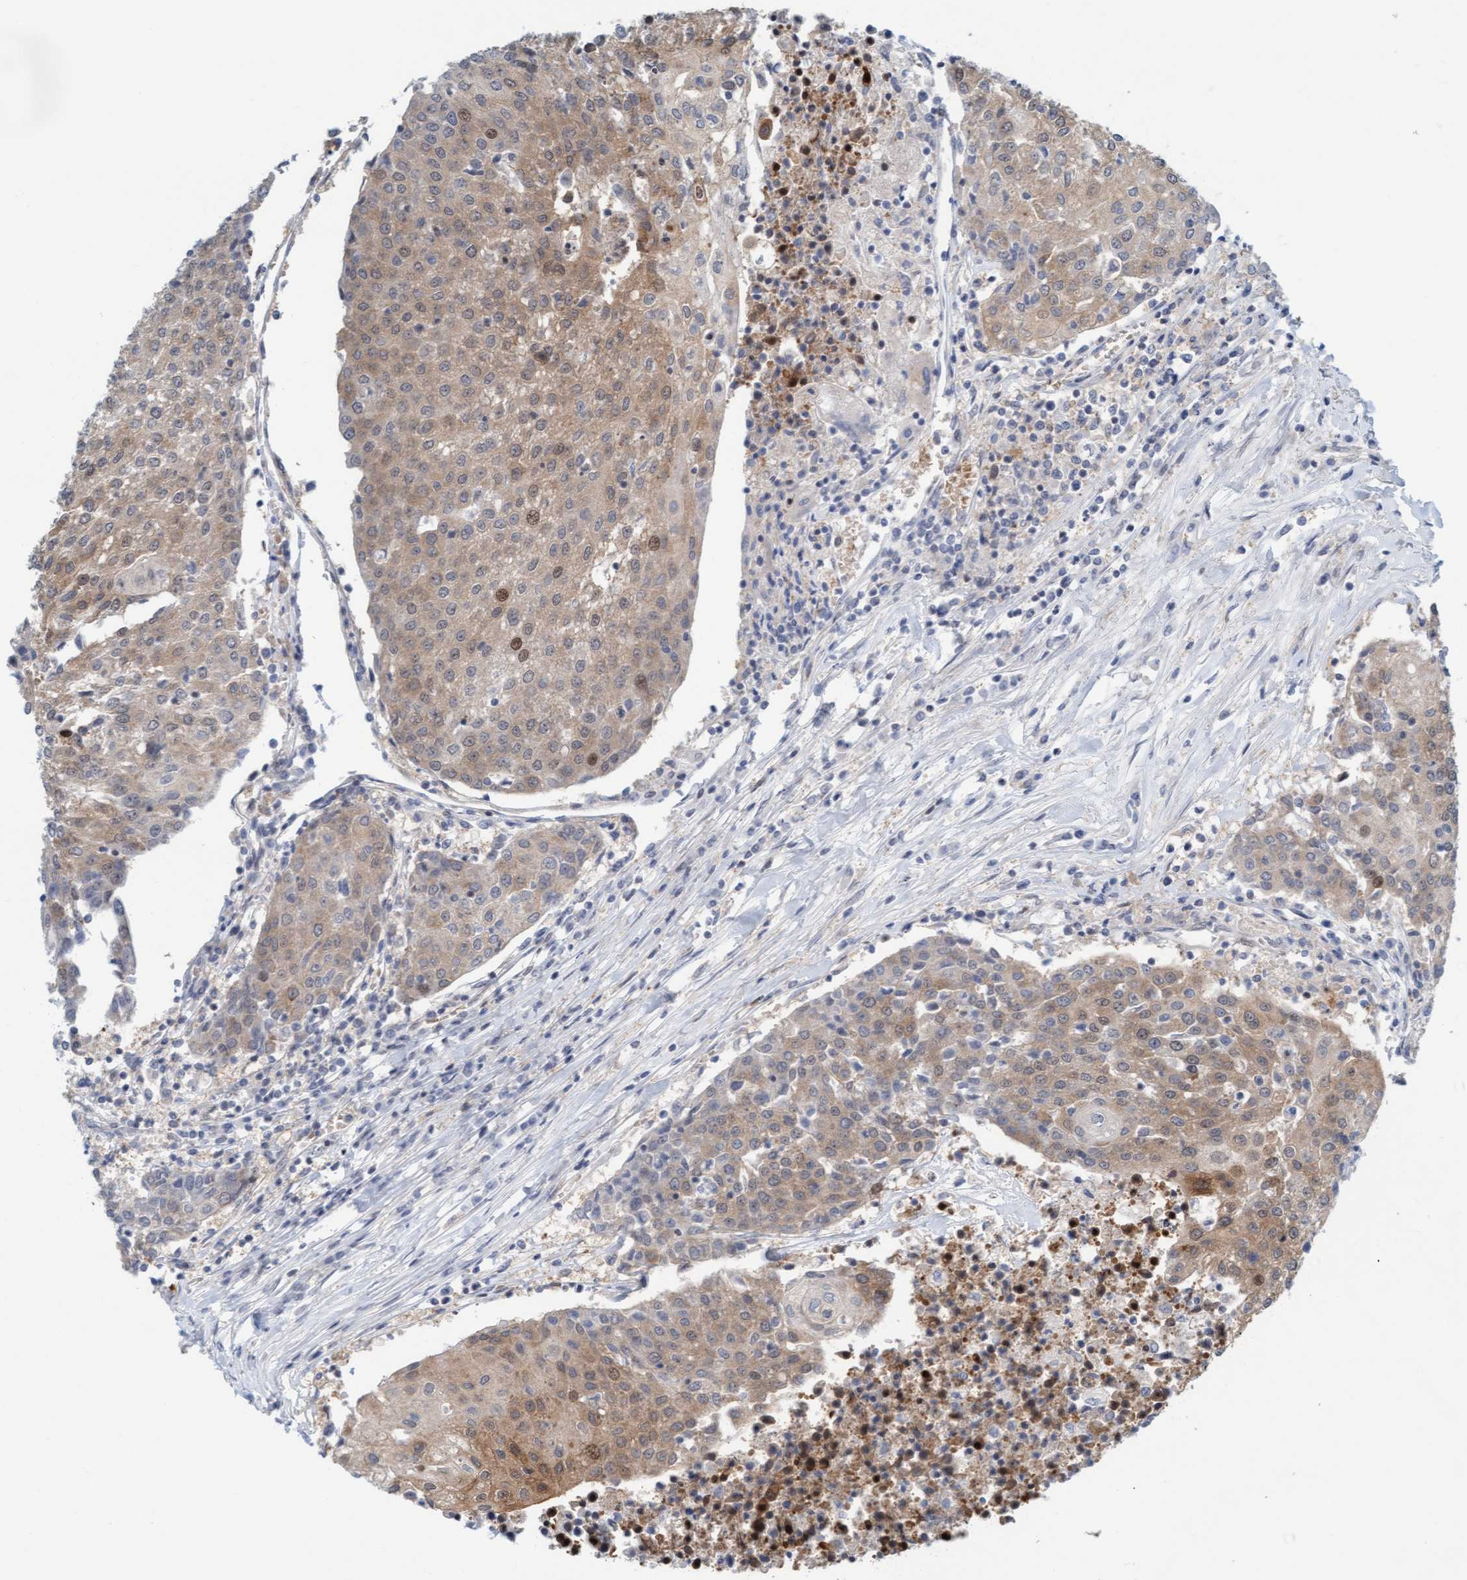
{"staining": {"intensity": "moderate", "quantity": "<25%", "location": "cytoplasmic/membranous,nuclear"}, "tissue": "urothelial cancer", "cell_type": "Tumor cells", "image_type": "cancer", "snomed": [{"axis": "morphology", "description": "Urothelial carcinoma, High grade"}, {"axis": "topography", "description": "Urinary bladder"}], "caption": "Immunohistochemical staining of urothelial cancer exhibits moderate cytoplasmic/membranous and nuclear protein staining in approximately <25% of tumor cells. (brown staining indicates protein expression, while blue staining denotes nuclei).", "gene": "EIF4EBP1", "patient": {"sex": "female", "age": 85}}